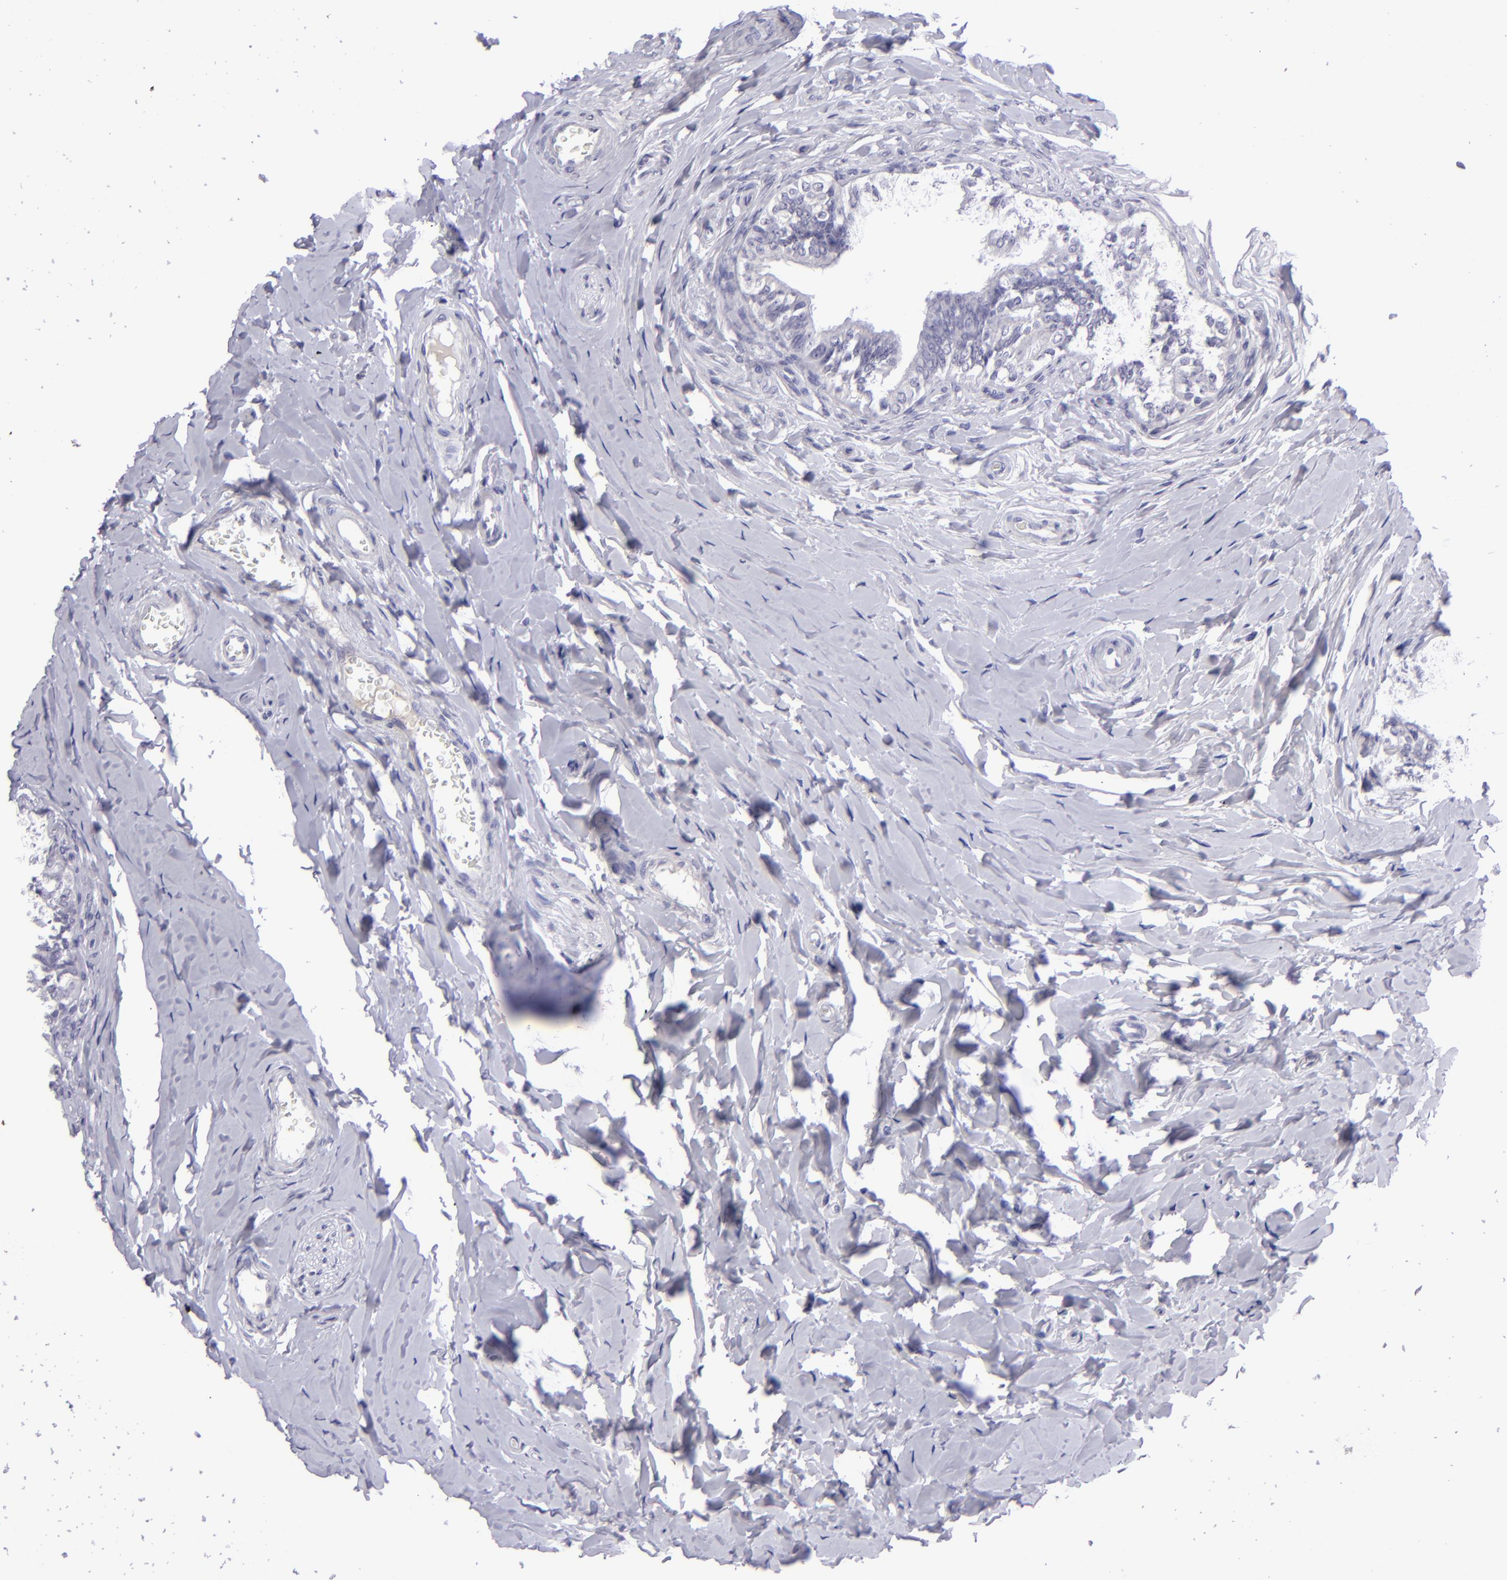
{"staining": {"intensity": "negative", "quantity": "none", "location": "none"}, "tissue": "epididymis", "cell_type": "Glandular cells", "image_type": "normal", "snomed": [{"axis": "morphology", "description": "Normal tissue, NOS"}, {"axis": "topography", "description": "Soft tissue"}, {"axis": "topography", "description": "Epididymis"}], "caption": "This is an IHC histopathology image of normal human epididymis. There is no expression in glandular cells.", "gene": "POU2F2", "patient": {"sex": "male", "age": 26}}